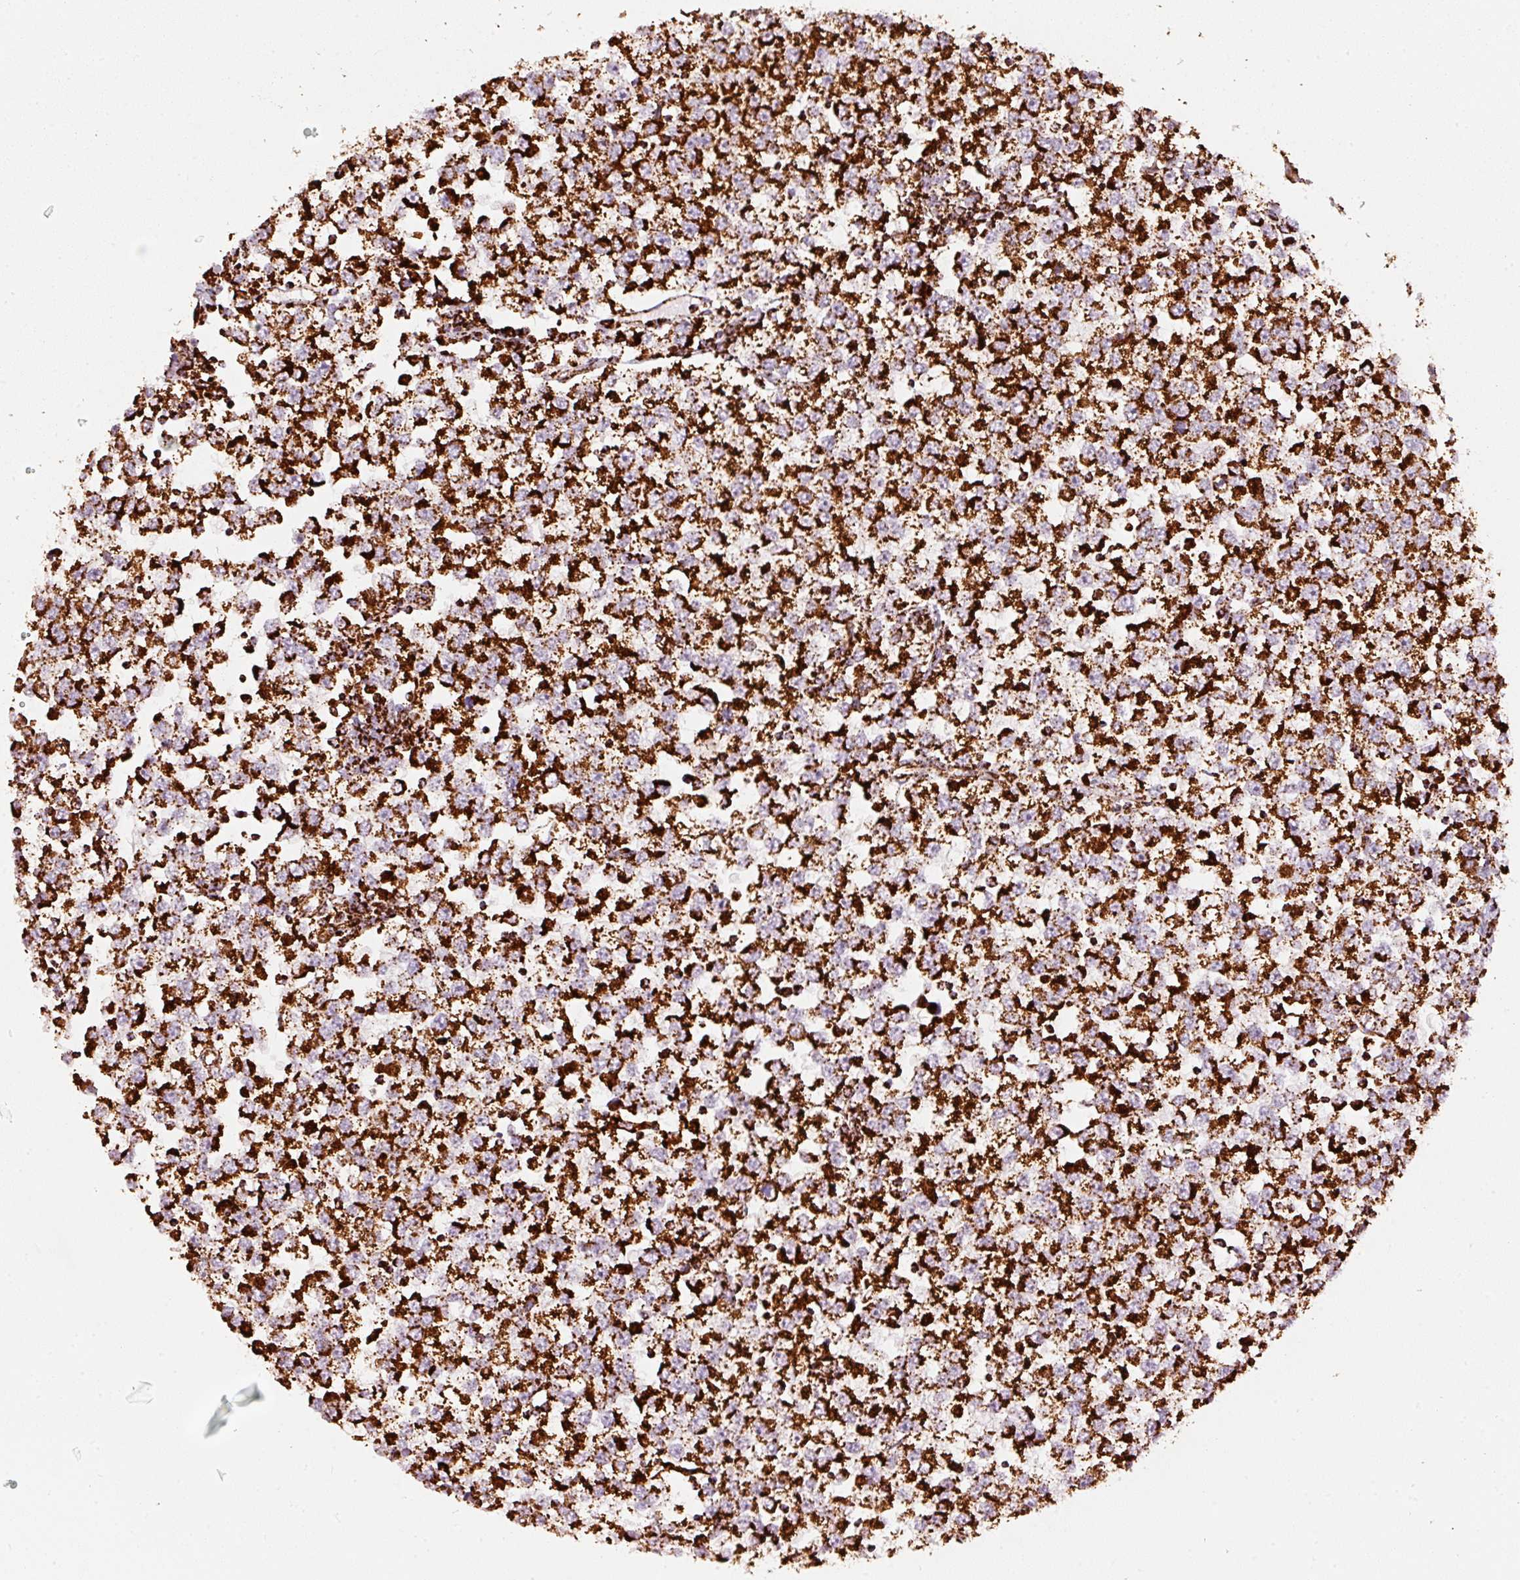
{"staining": {"intensity": "strong", "quantity": ">75%", "location": "cytoplasmic/membranous"}, "tissue": "testis cancer", "cell_type": "Tumor cells", "image_type": "cancer", "snomed": [{"axis": "morphology", "description": "Seminoma, NOS"}, {"axis": "topography", "description": "Testis"}], "caption": "IHC of human testis cancer reveals high levels of strong cytoplasmic/membranous expression in approximately >75% of tumor cells.", "gene": "UQCRC1", "patient": {"sex": "male", "age": 65}}